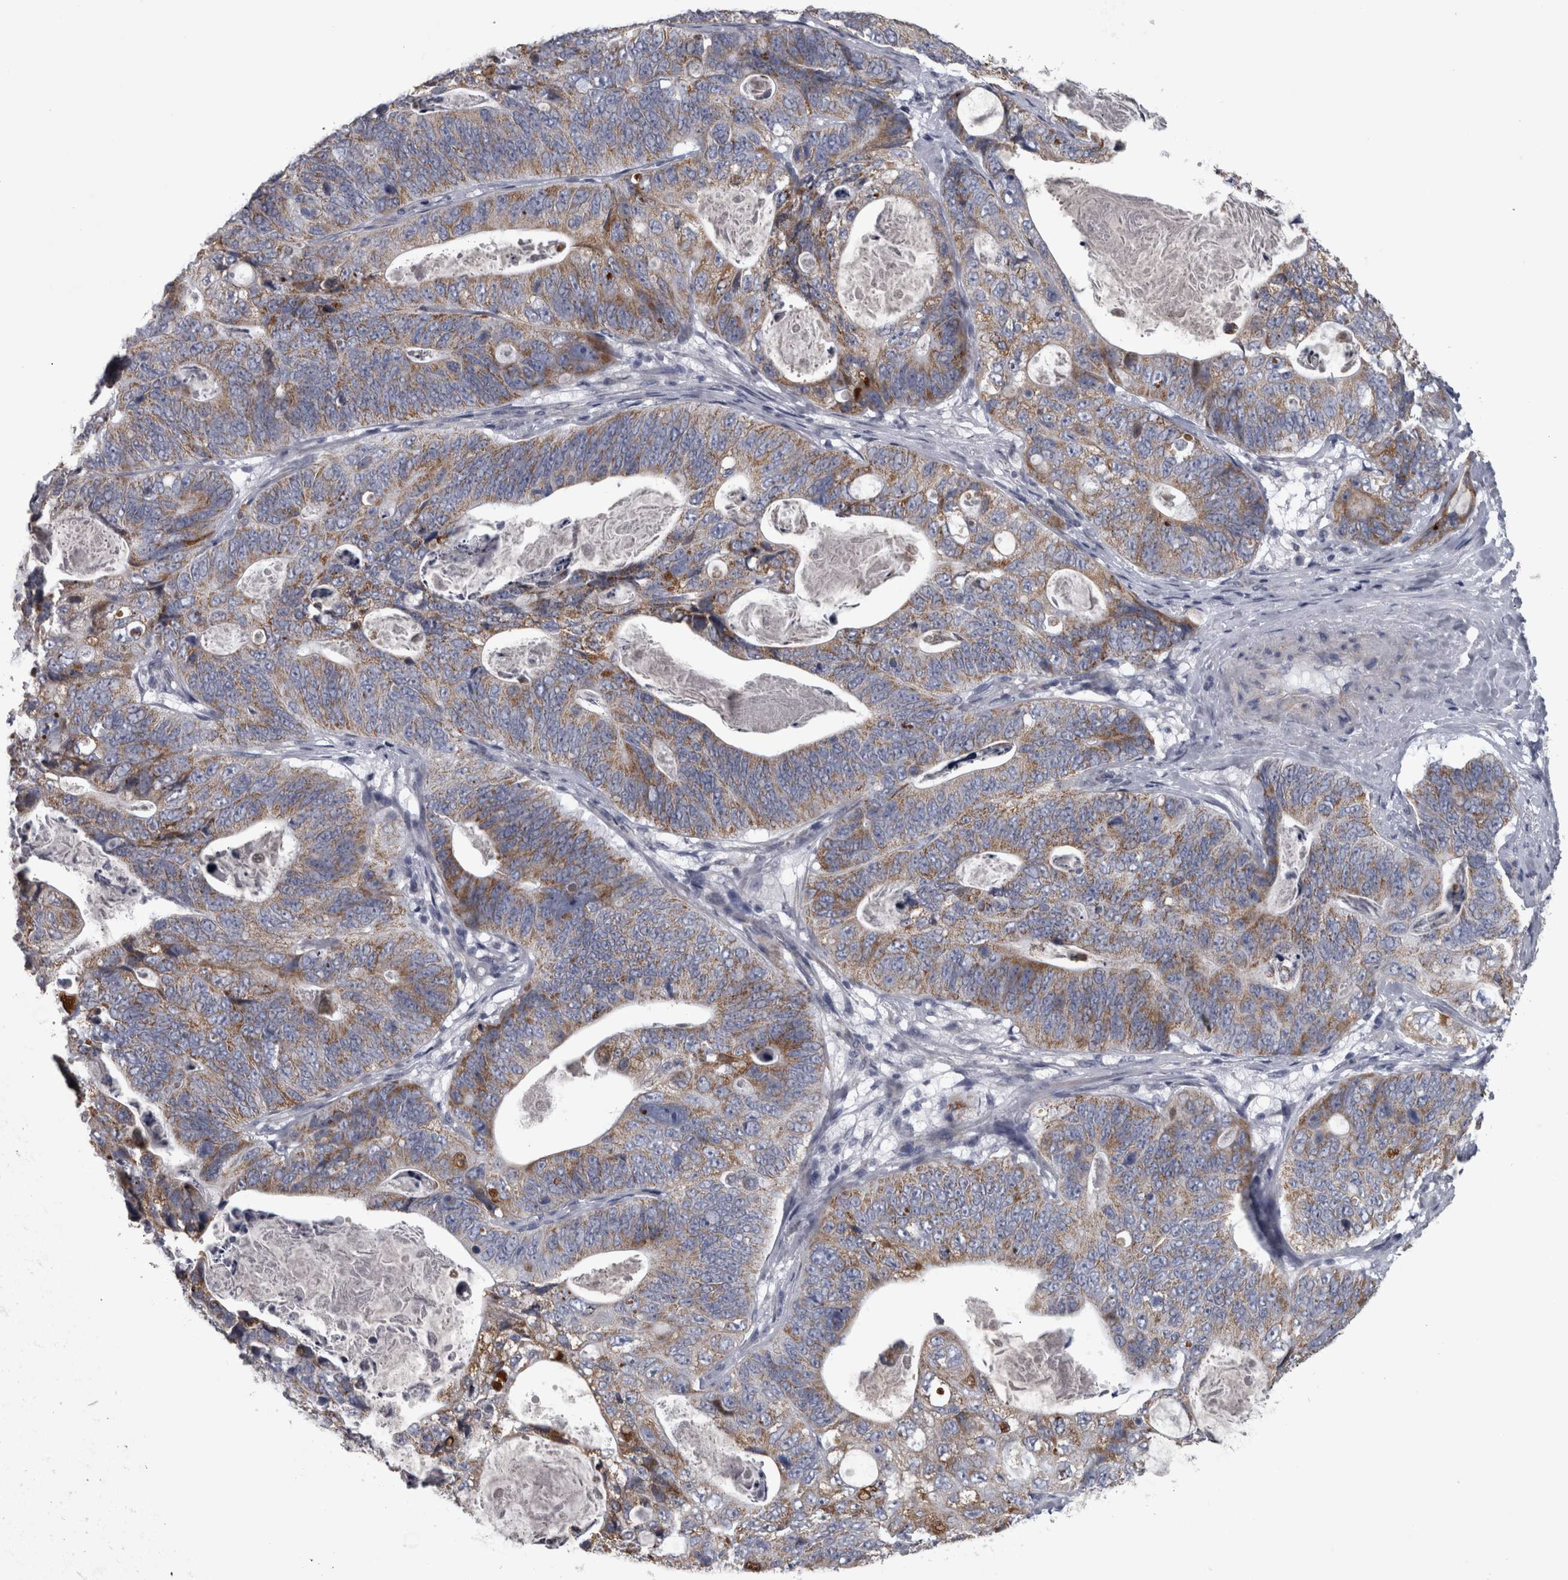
{"staining": {"intensity": "moderate", "quantity": "25%-75%", "location": "cytoplasmic/membranous"}, "tissue": "stomach cancer", "cell_type": "Tumor cells", "image_type": "cancer", "snomed": [{"axis": "morphology", "description": "Normal tissue, NOS"}, {"axis": "morphology", "description": "Adenocarcinoma, NOS"}, {"axis": "topography", "description": "Stomach"}], "caption": "About 25%-75% of tumor cells in human adenocarcinoma (stomach) display moderate cytoplasmic/membranous protein positivity as visualized by brown immunohistochemical staining.", "gene": "DBT", "patient": {"sex": "female", "age": 89}}